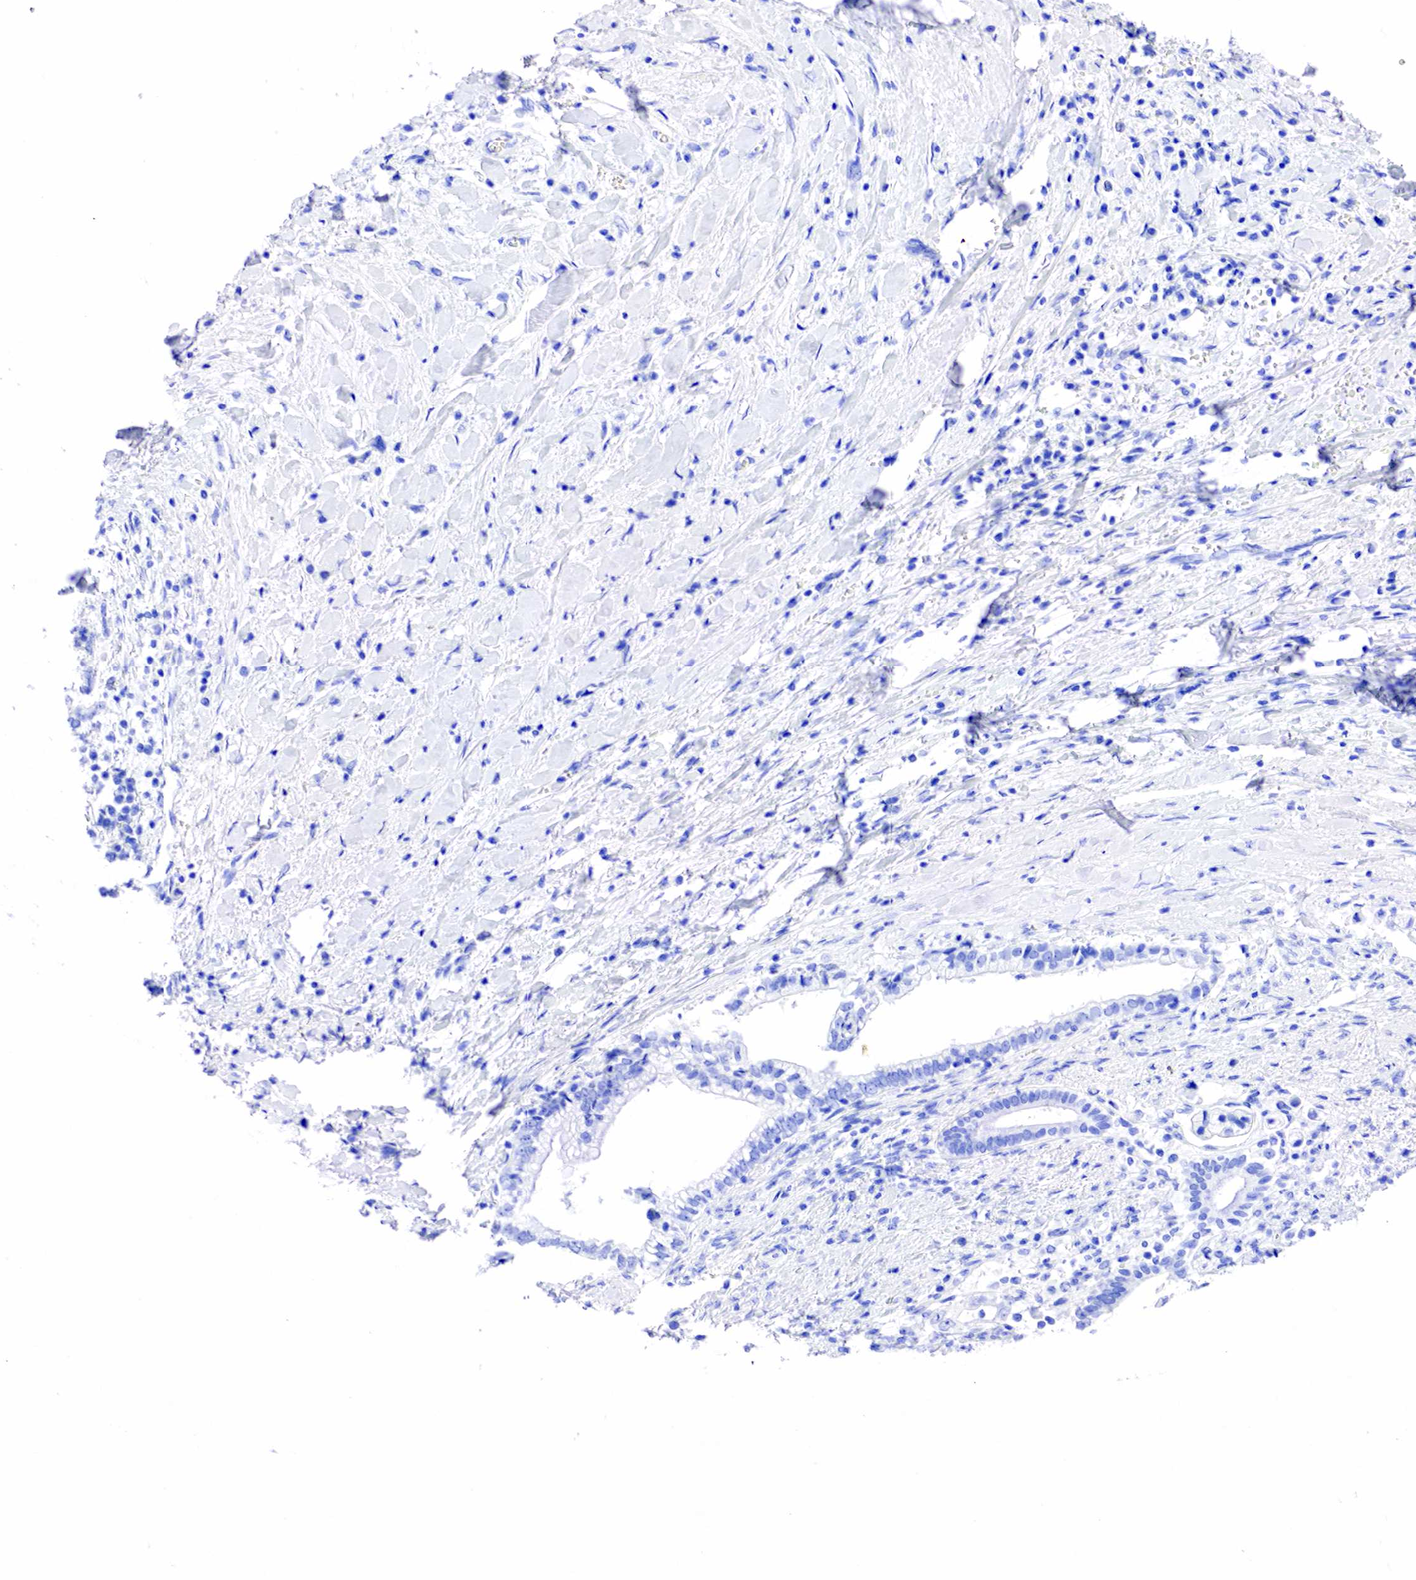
{"staining": {"intensity": "negative", "quantity": "none", "location": "none"}, "tissue": "liver cancer", "cell_type": "Tumor cells", "image_type": "cancer", "snomed": [{"axis": "morphology", "description": "Cholangiocarcinoma"}, {"axis": "topography", "description": "Liver"}], "caption": "Immunohistochemical staining of liver cancer demonstrates no significant expression in tumor cells.", "gene": "KLK3", "patient": {"sex": "male", "age": 57}}